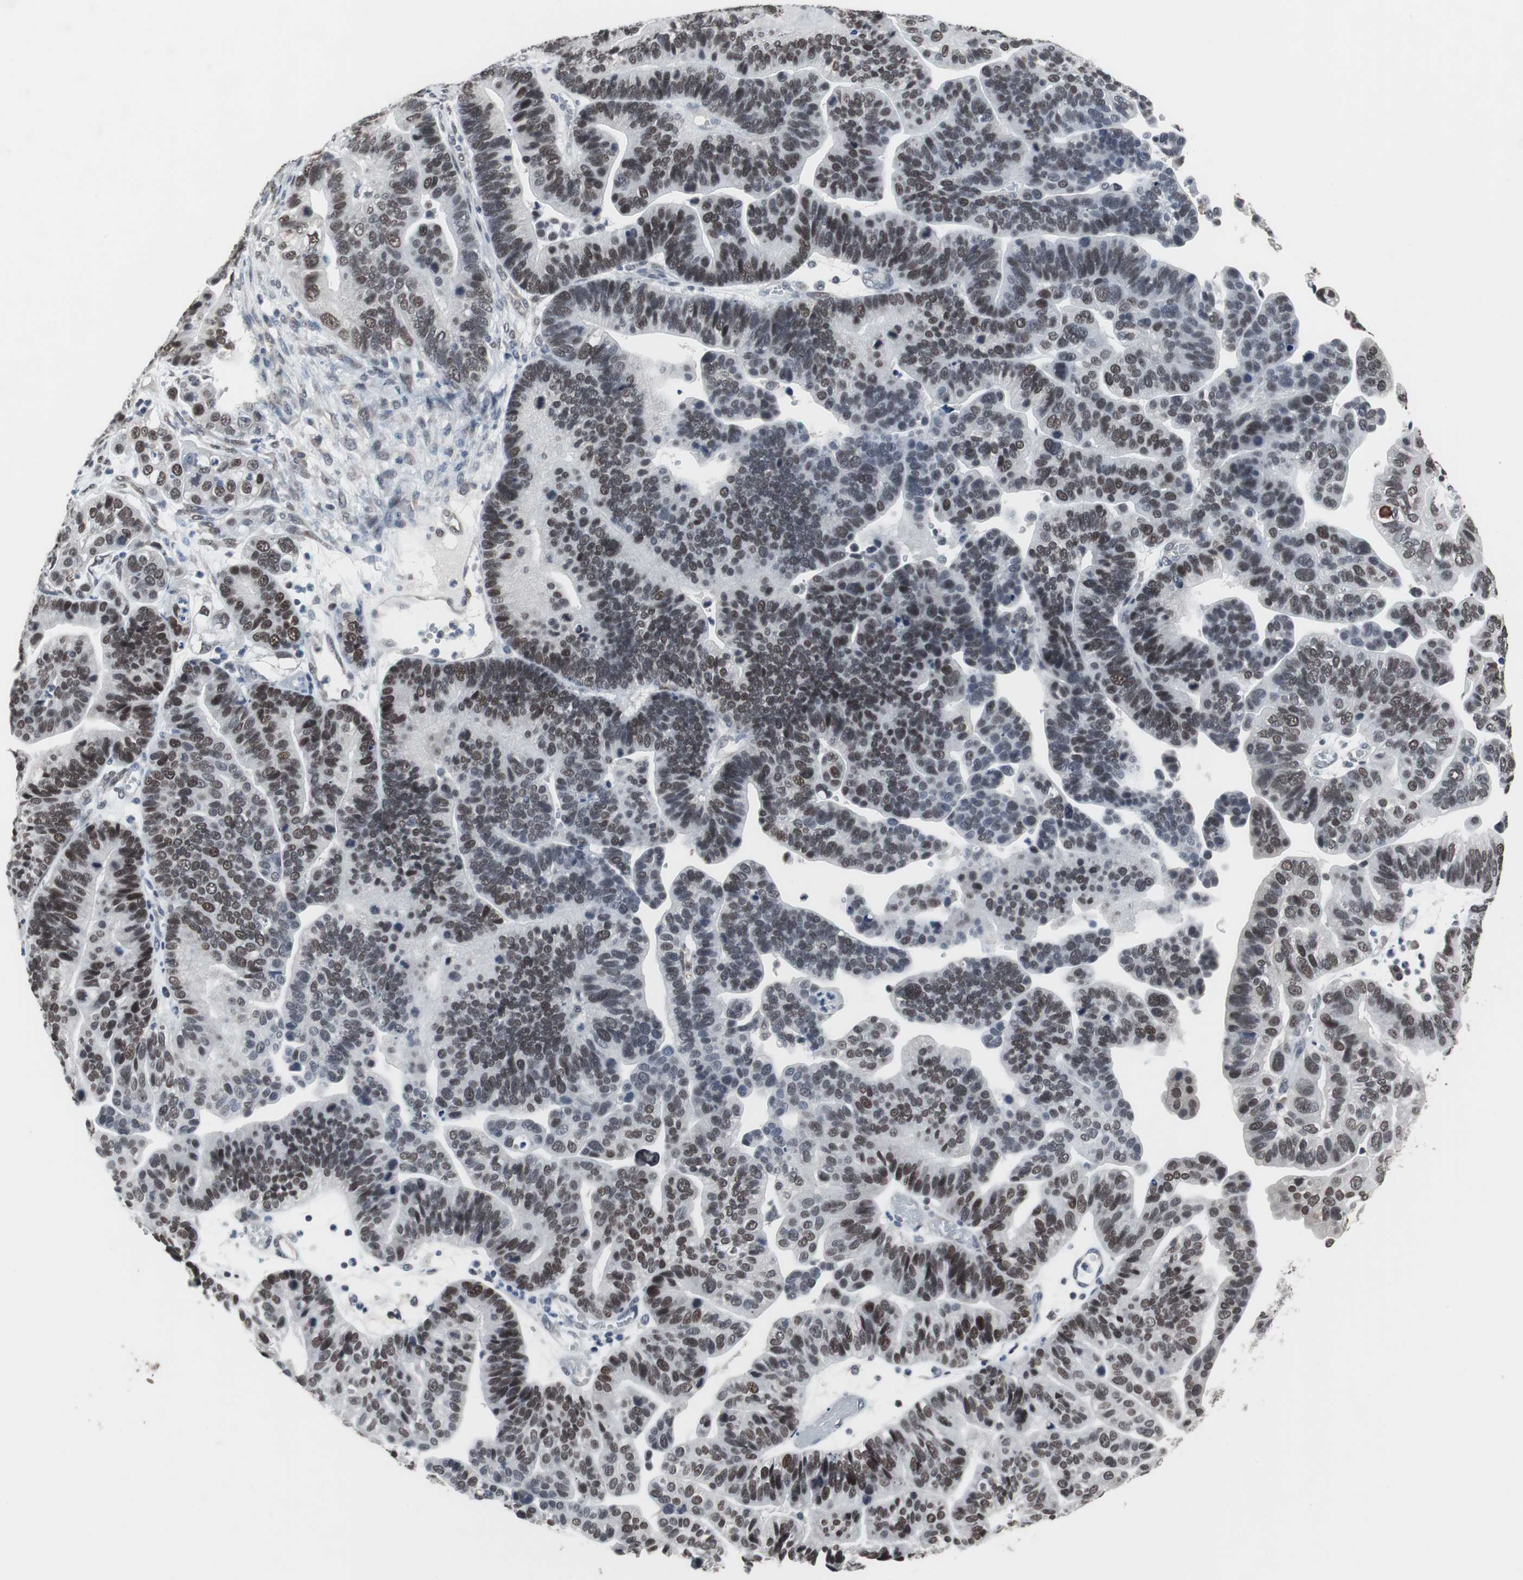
{"staining": {"intensity": "moderate", "quantity": ">75%", "location": "nuclear"}, "tissue": "ovarian cancer", "cell_type": "Tumor cells", "image_type": "cancer", "snomed": [{"axis": "morphology", "description": "Cystadenocarcinoma, serous, NOS"}, {"axis": "topography", "description": "Ovary"}], "caption": "IHC of serous cystadenocarcinoma (ovarian) shows medium levels of moderate nuclear expression in about >75% of tumor cells.", "gene": "FOXP4", "patient": {"sex": "female", "age": 56}}